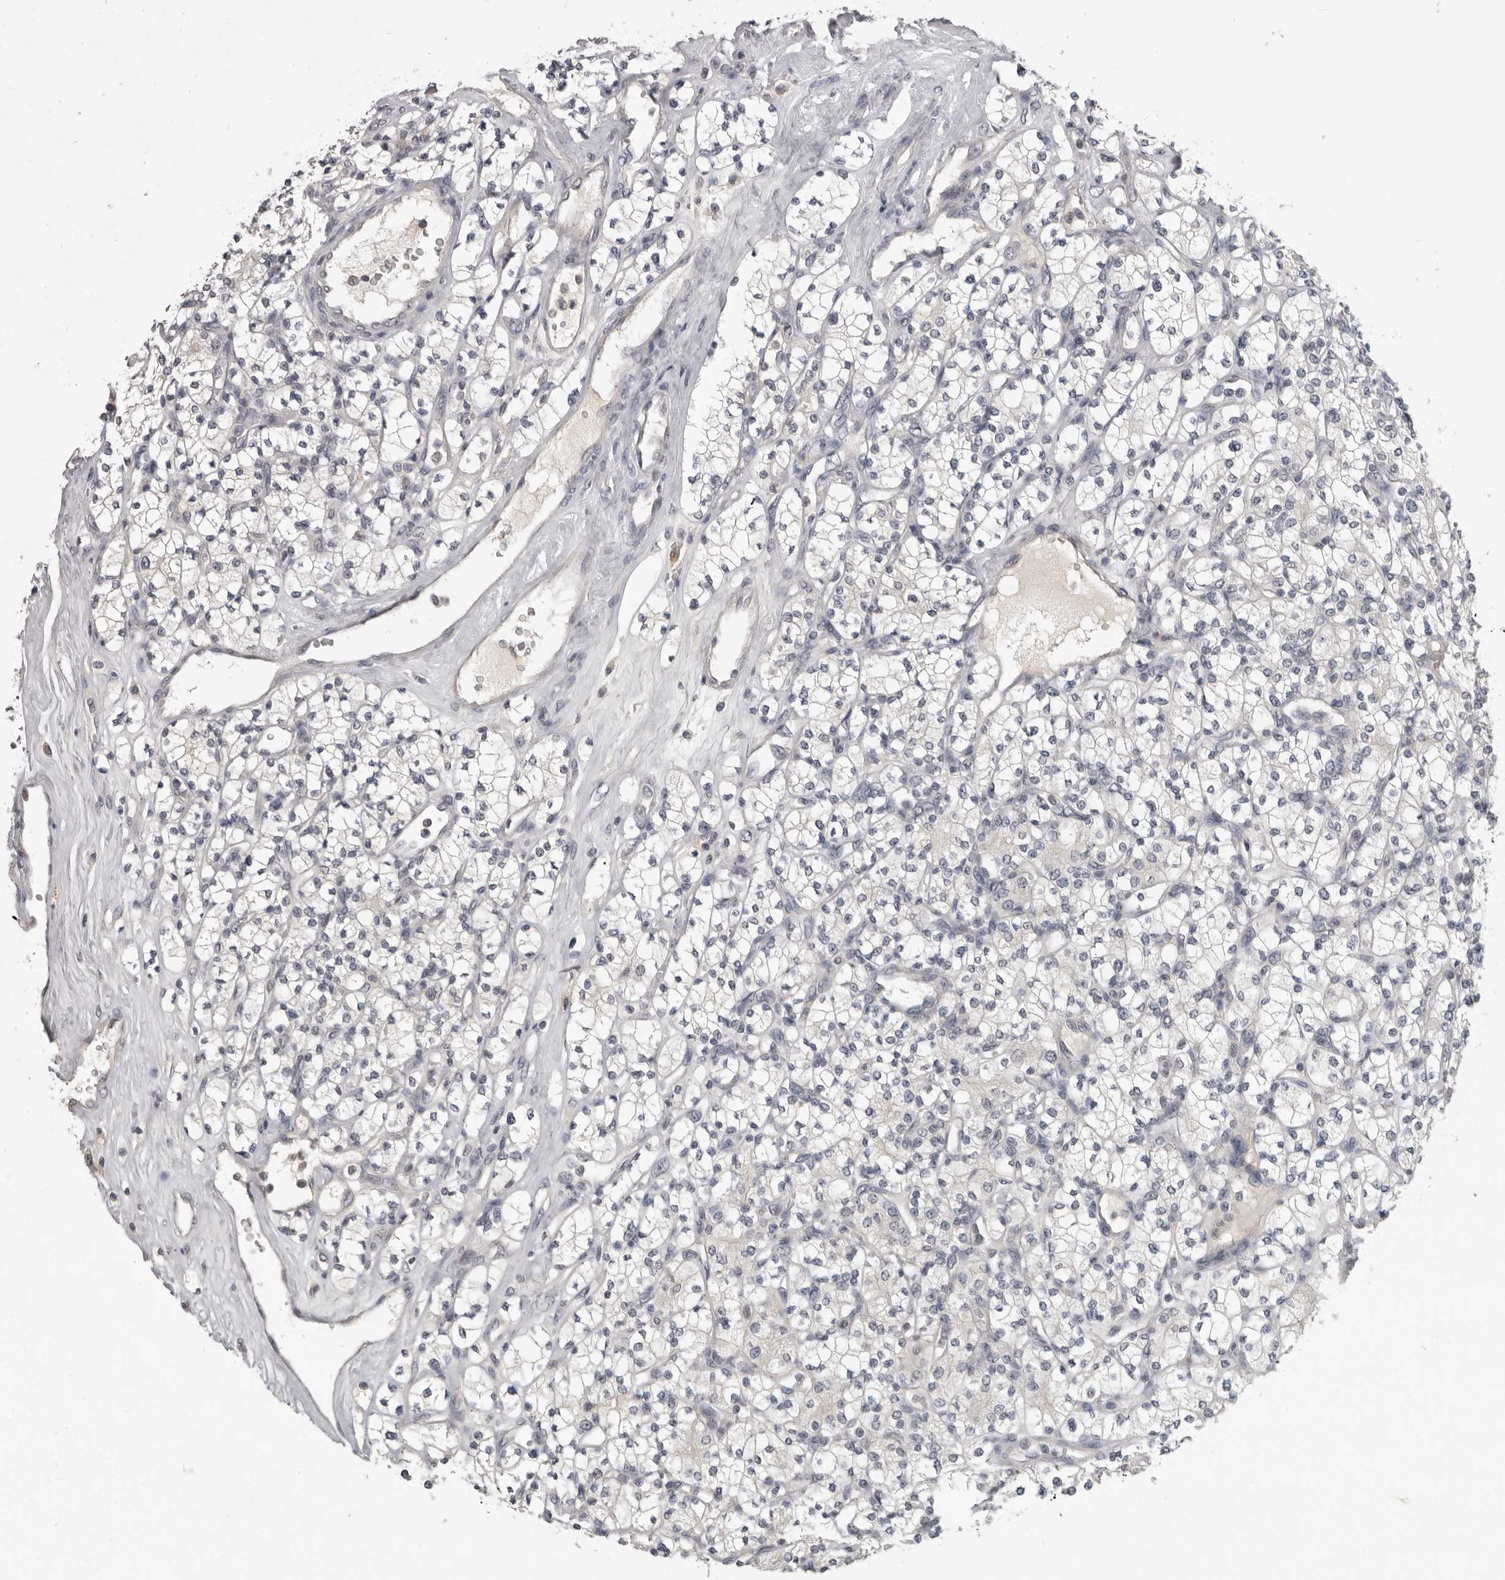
{"staining": {"intensity": "negative", "quantity": "none", "location": "none"}, "tissue": "renal cancer", "cell_type": "Tumor cells", "image_type": "cancer", "snomed": [{"axis": "morphology", "description": "Adenocarcinoma, NOS"}, {"axis": "topography", "description": "Kidney"}], "caption": "Immunohistochemical staining of renal adenocarcinoma reveals no significant positivity in tumor cells. The staining was performed using DAB (3,3'-diaminobenzidine) to visualize the protein expression in brown, while the nuclei were stained in blue with hematoxylin (Magnification: 20x).", "gene": "MRTO4", "patient": {"sex": "male", "age": 77}}